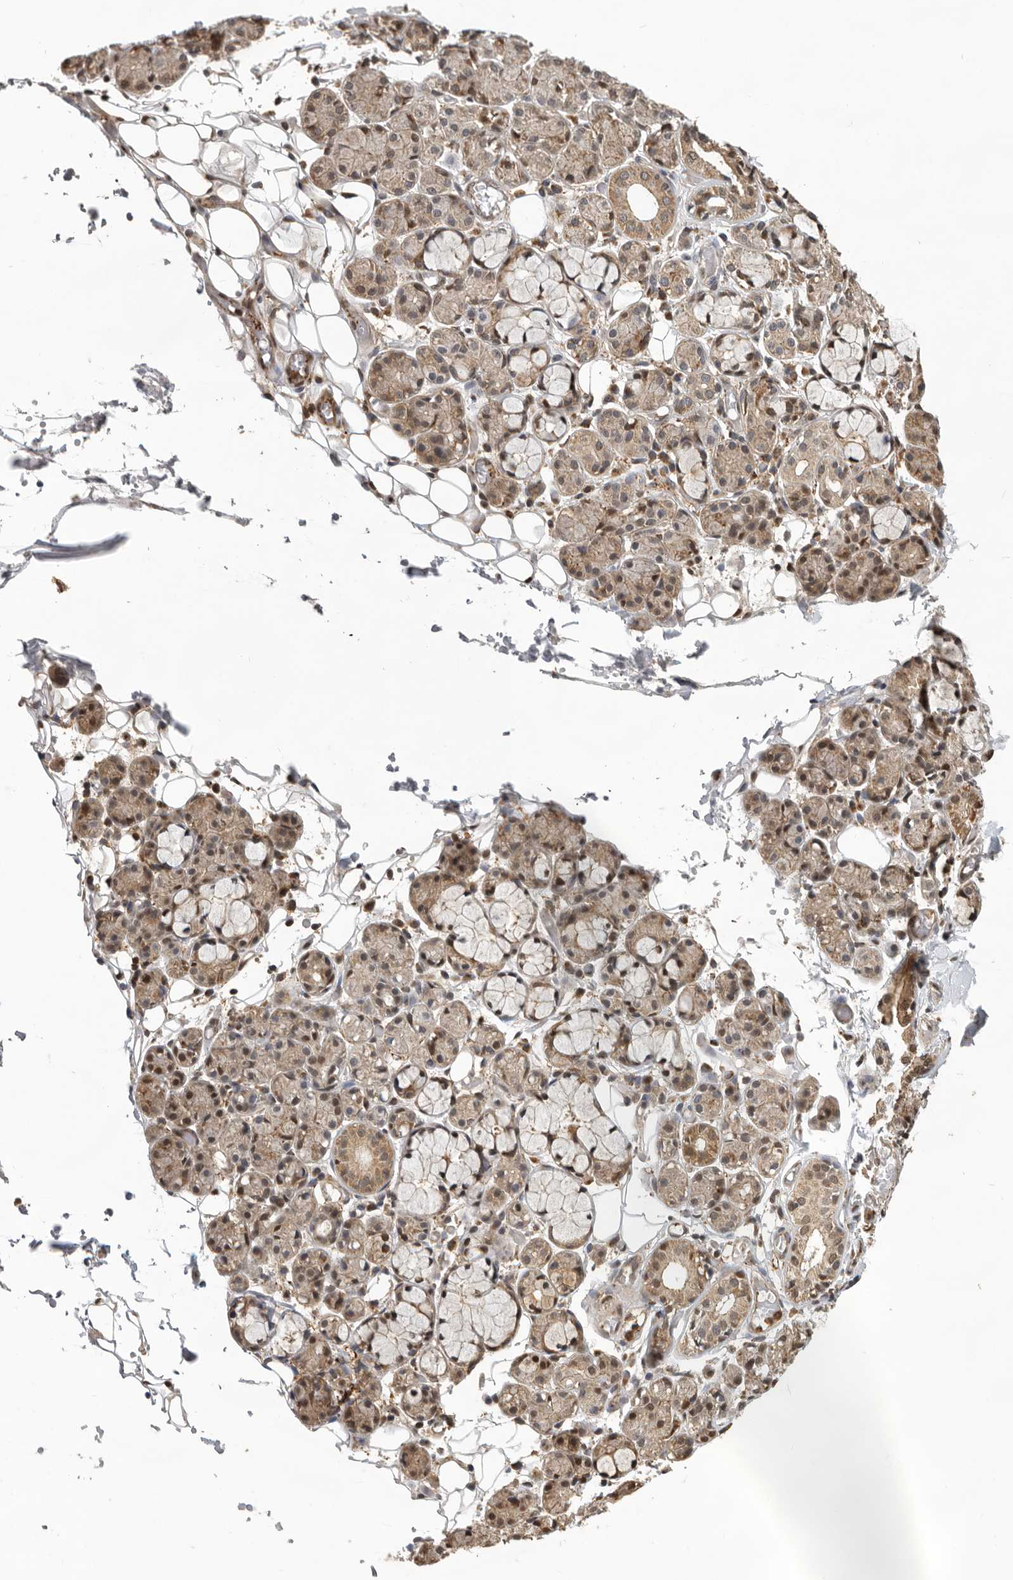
{"staining": {"intensity": "strong", "quantity": "25%-75%", "location": "cytoplasmic/membranous,nuclear"}, "tissue": "salivary gland", "cell_type": "Glandular cells", "image_type": "normal", "snomed": [{"axis": "morphology", "description": "Normal tissue, NOS"}, {"axis": "topography", "description": "Salivary gland"}], "caption": "Salivary gland stained with IHC reveals strong cytoplasmic/membranous,nuclear expression in approximately 25%-75% of glandular cells. The staining was performed using DAB (3,3'-diaminobenzidine), with brown indicating positive protein expression. Nuclei are stained blue with hematoxylin.", "gene": "RNF157", "patient": {"sex": "male", "age": 63}}